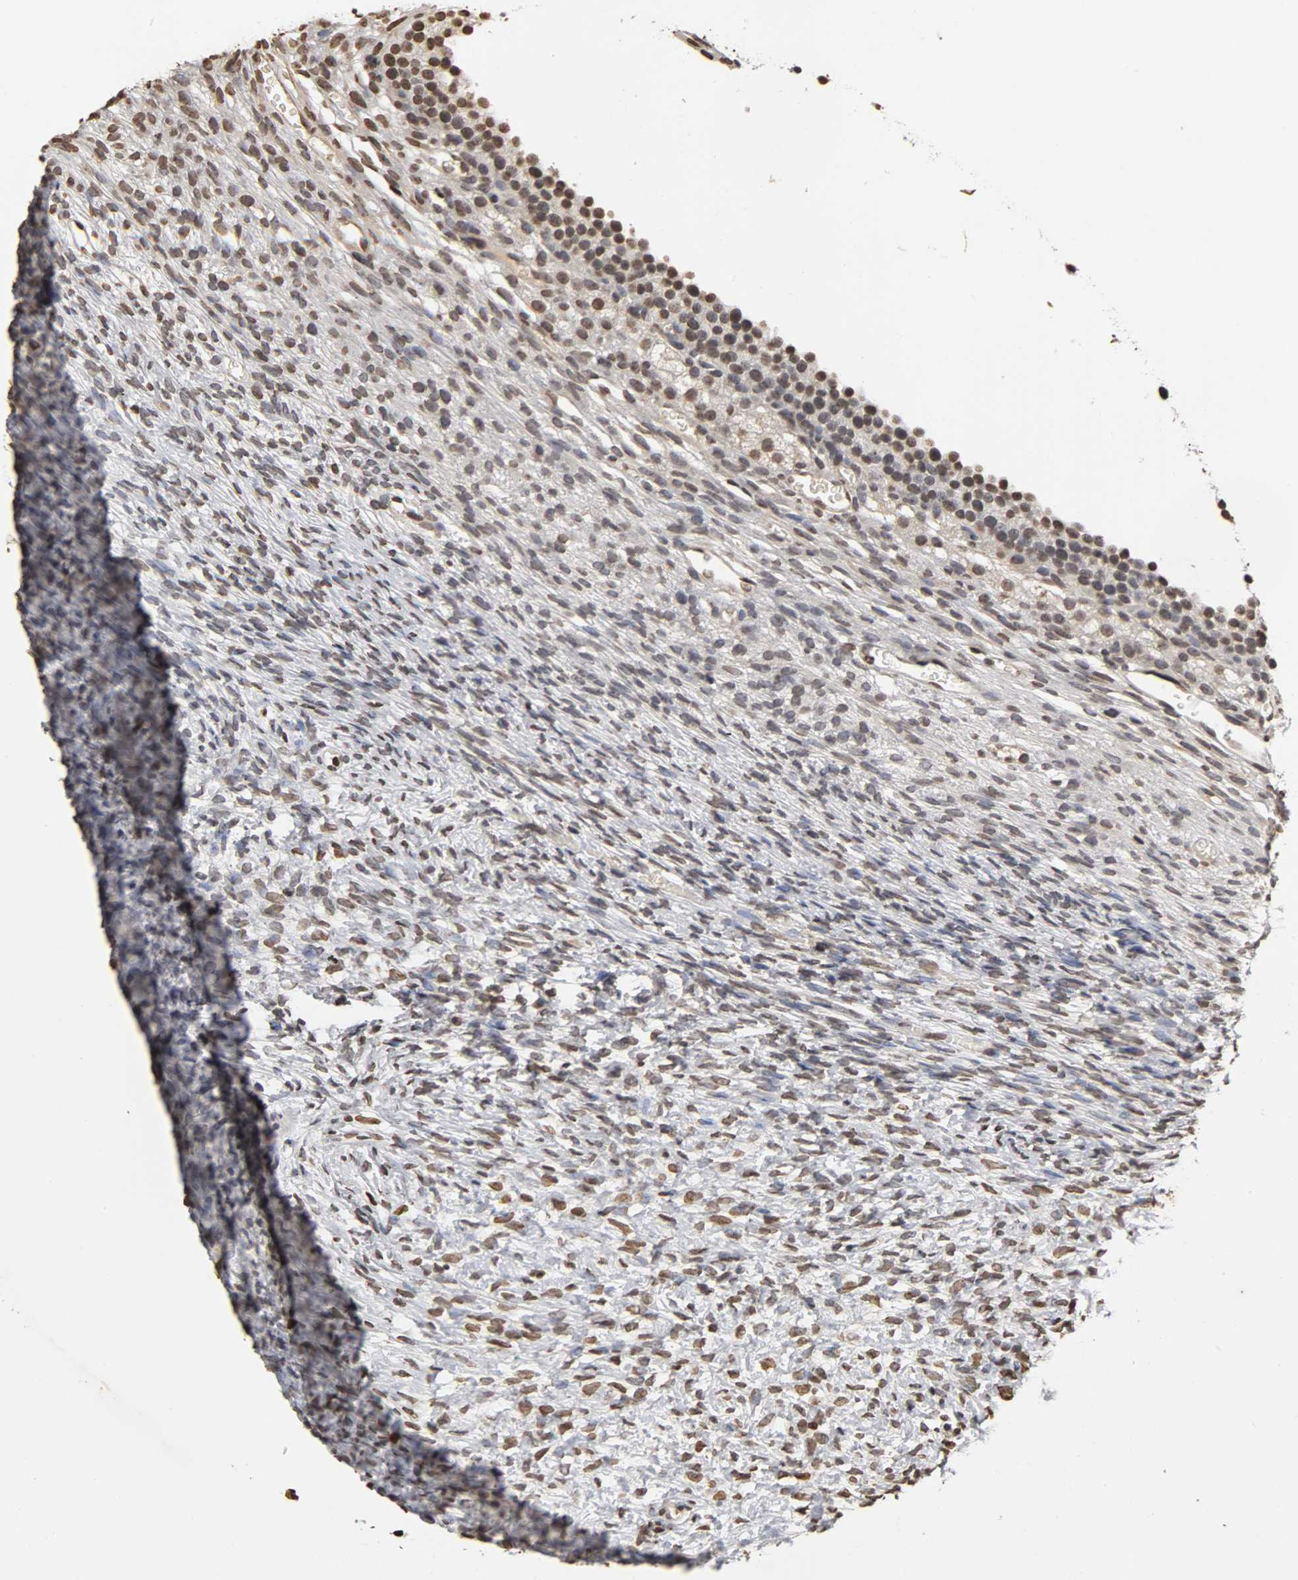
{"staining": {"intensity": "moderate", "quantity": "25%-75%", "location": "nuclear"}, "tissue": "ovary", "cell_type": "Ovarian stroma cells", "image_type": "normal", "snomed": [{"axis": "morphology", "description": "Normal tissue, NOS"}, {"axis": "topography", "description": "Ovary"}], "caption": "An image of human ovary stained for a protein demonstrates moderate nuclear brown staining in ovarian stroma cells. (DAB = brown stain, brightfield microscopy at high magnification).", "gene": "ERCC2", "patient": {"sex": "female", "age": 35}}